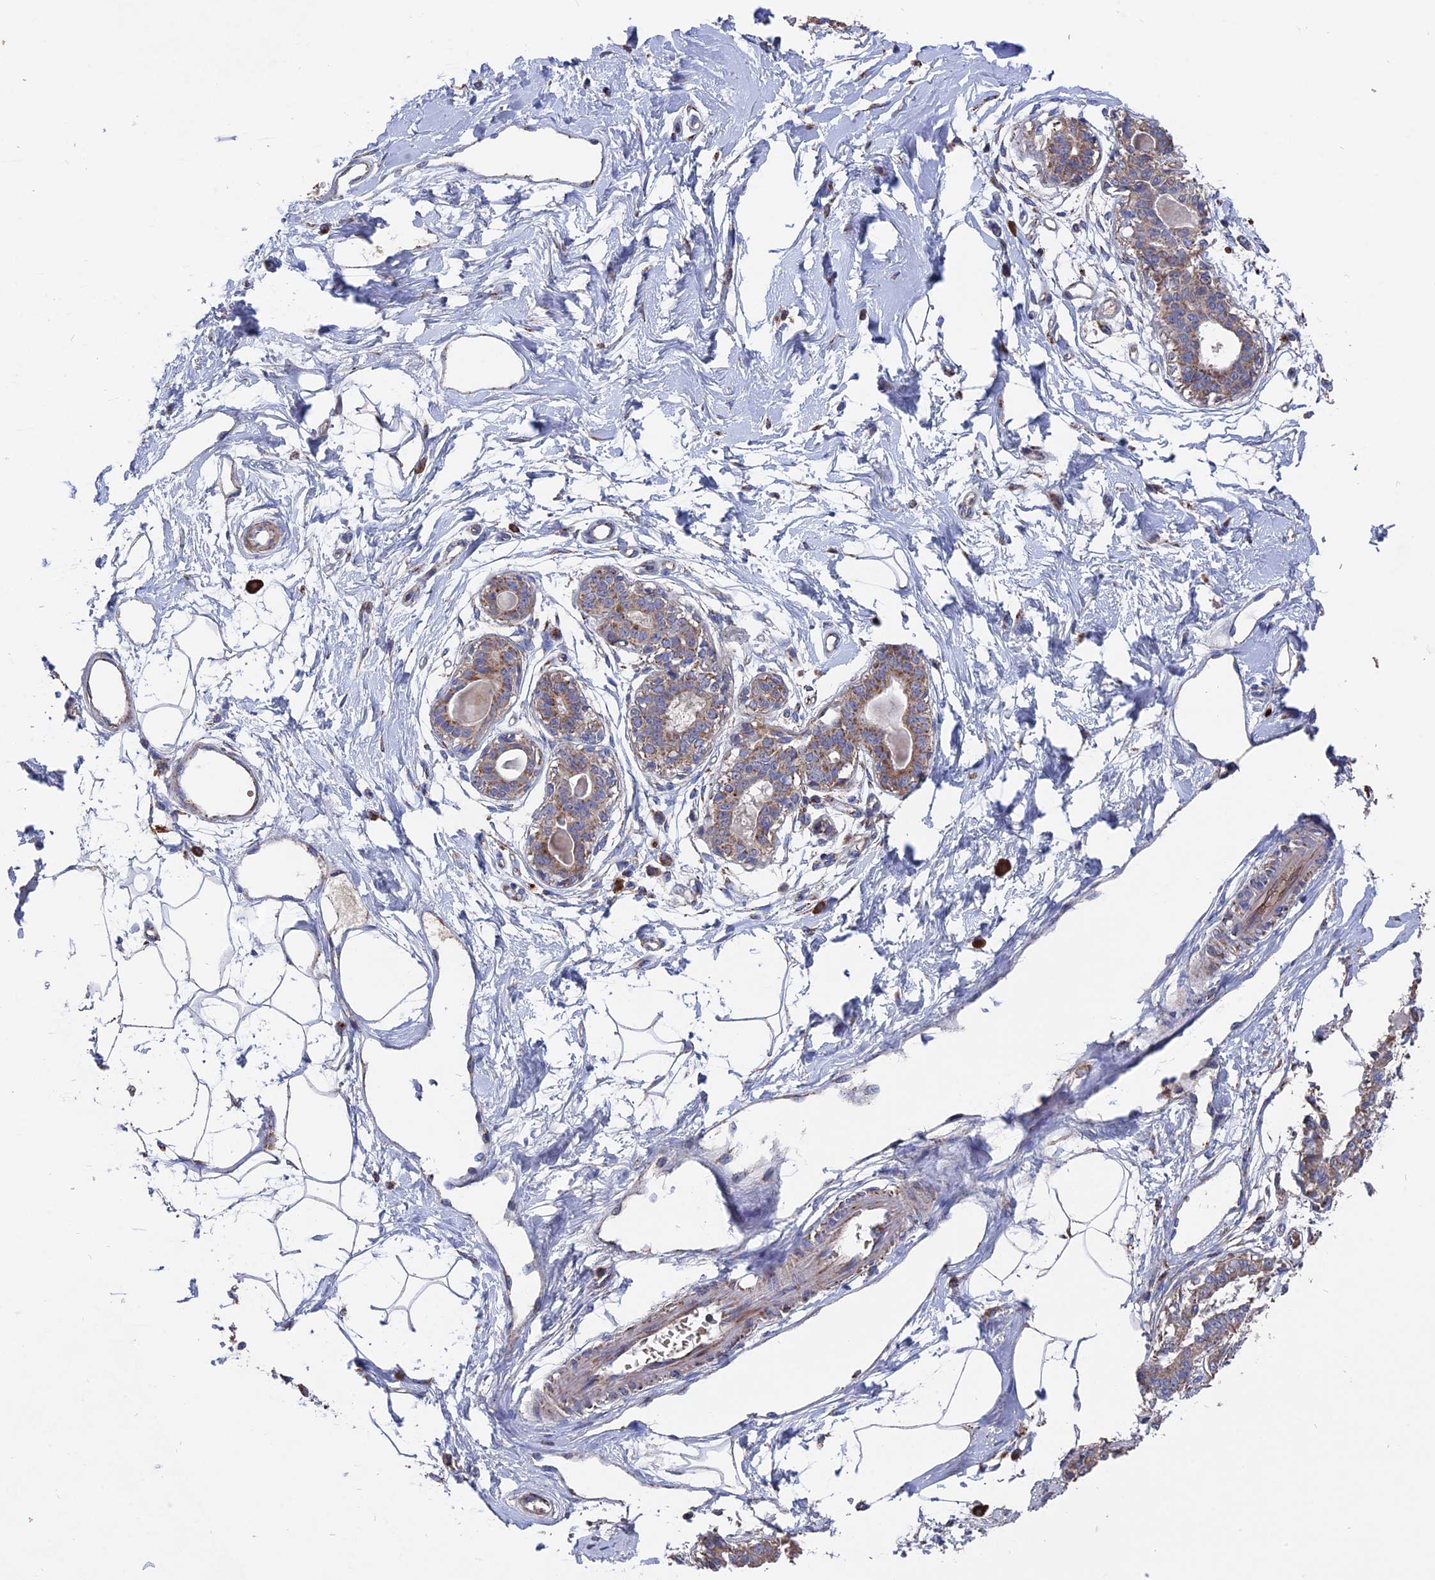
{"staining": {"intensity": "negative", "quantity": "none", "location": "none"}, "tissue": "breast", "cell_type": "Adipocytes", "image_type": "normal", "snomed": [{"axis": "morphology", "description": "Normal tissue, NOS"}, {"axis": "topography", "description": "Breast"}], "caption": "Immunohistochemistry (IHC) histopathology image of unremarkable breast: human breast stained with DAB (3,3'-diaminobenzidine) shows no significant protein positivity in adipocytes.", "gene": "TGFA", "patient": {"sex": "female", "age": 45}}